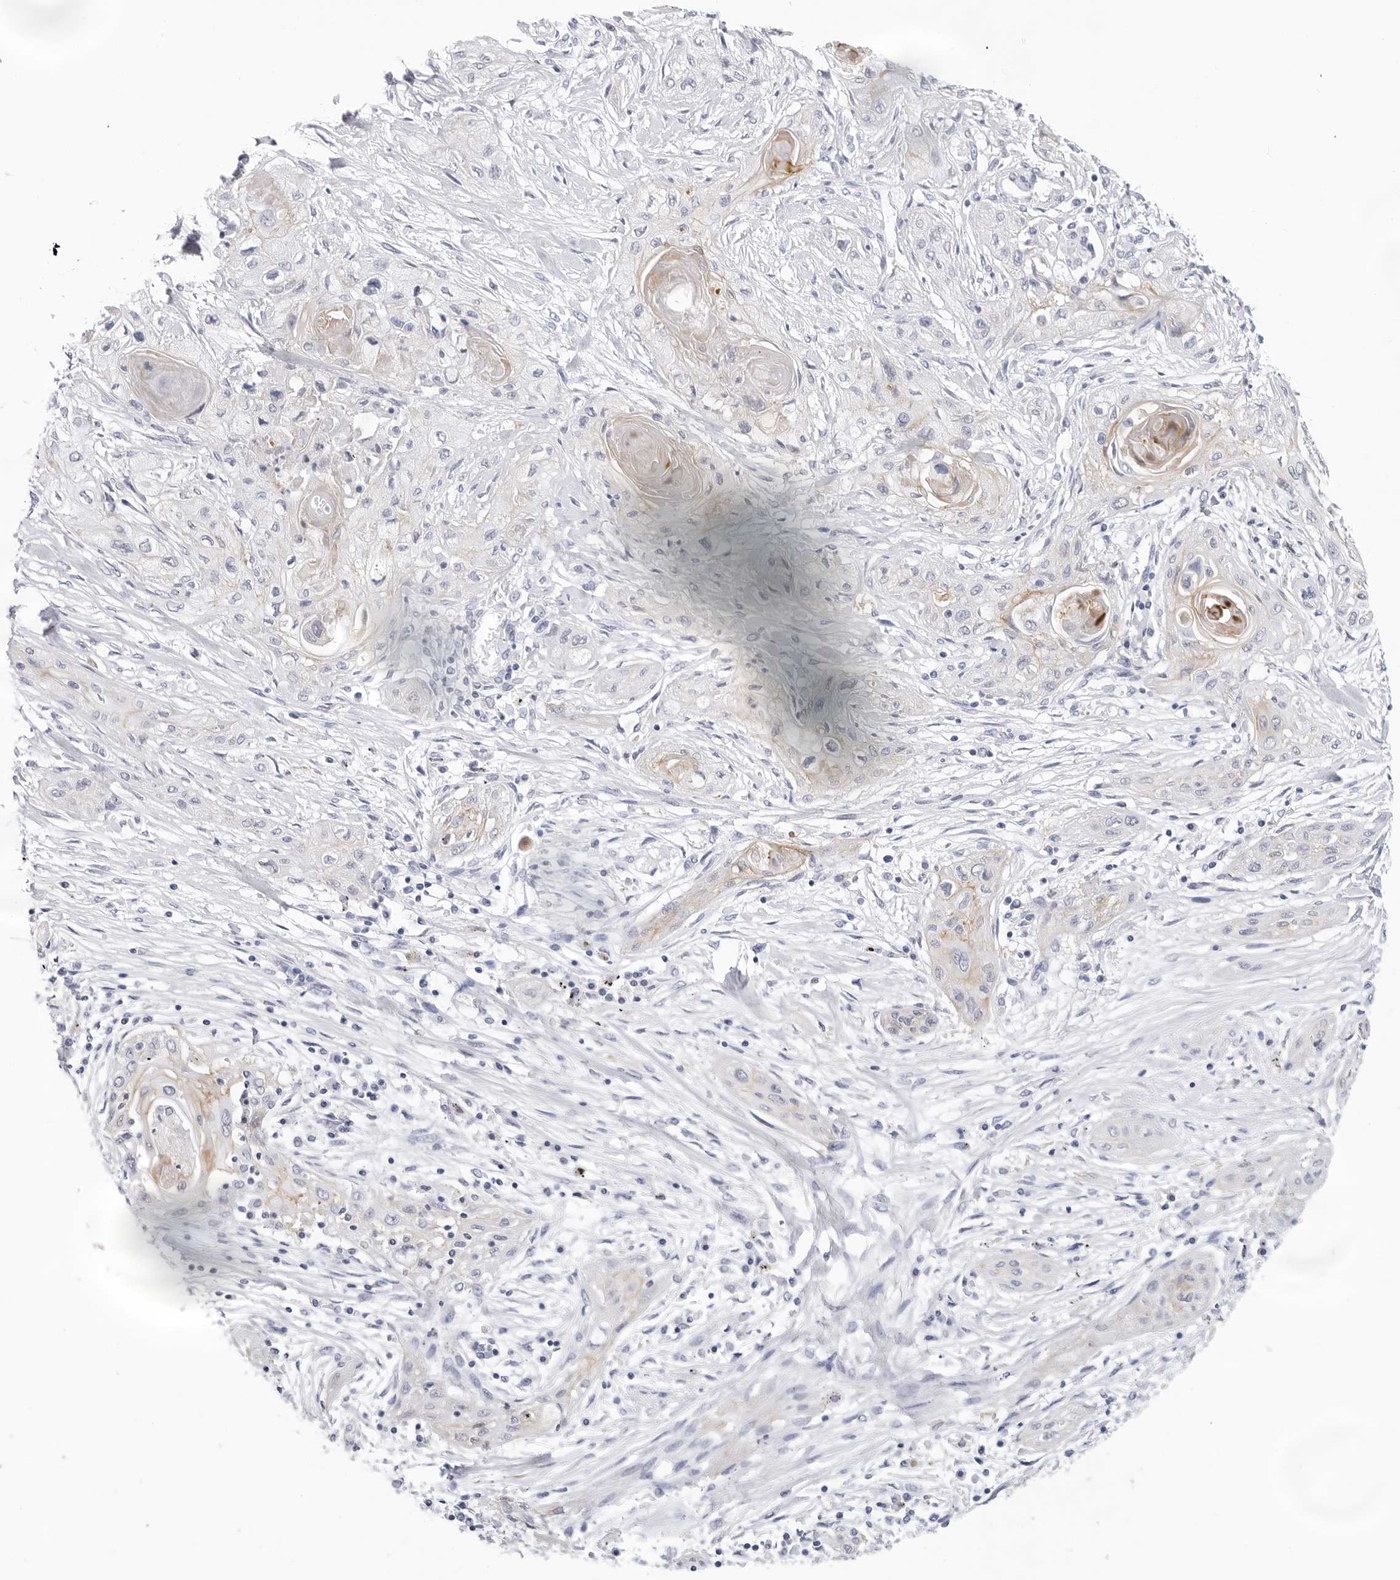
{"staining": {"intensity": "weak", "quantity": "<25%", "location": "cytoplasmic/membranous"}, "tissue": "lung cancer", "cell_type": "Tumor cells", "image_type": "cancer", "snomed": [{"axis": "morphology", "description": "Squamous cell carcinoma, NOS"}, {"axis": "topography", "description": "Lung"}], "caption": "Protein analysis of lung cancer (squamous cell carcinoma) exhibits no significant positivity in tumor cells. (Brightfield microscopy of DAB IHC at high magnification).", "gene": "SLC19A1", "patient": {"sex": "female", "age": 47}}